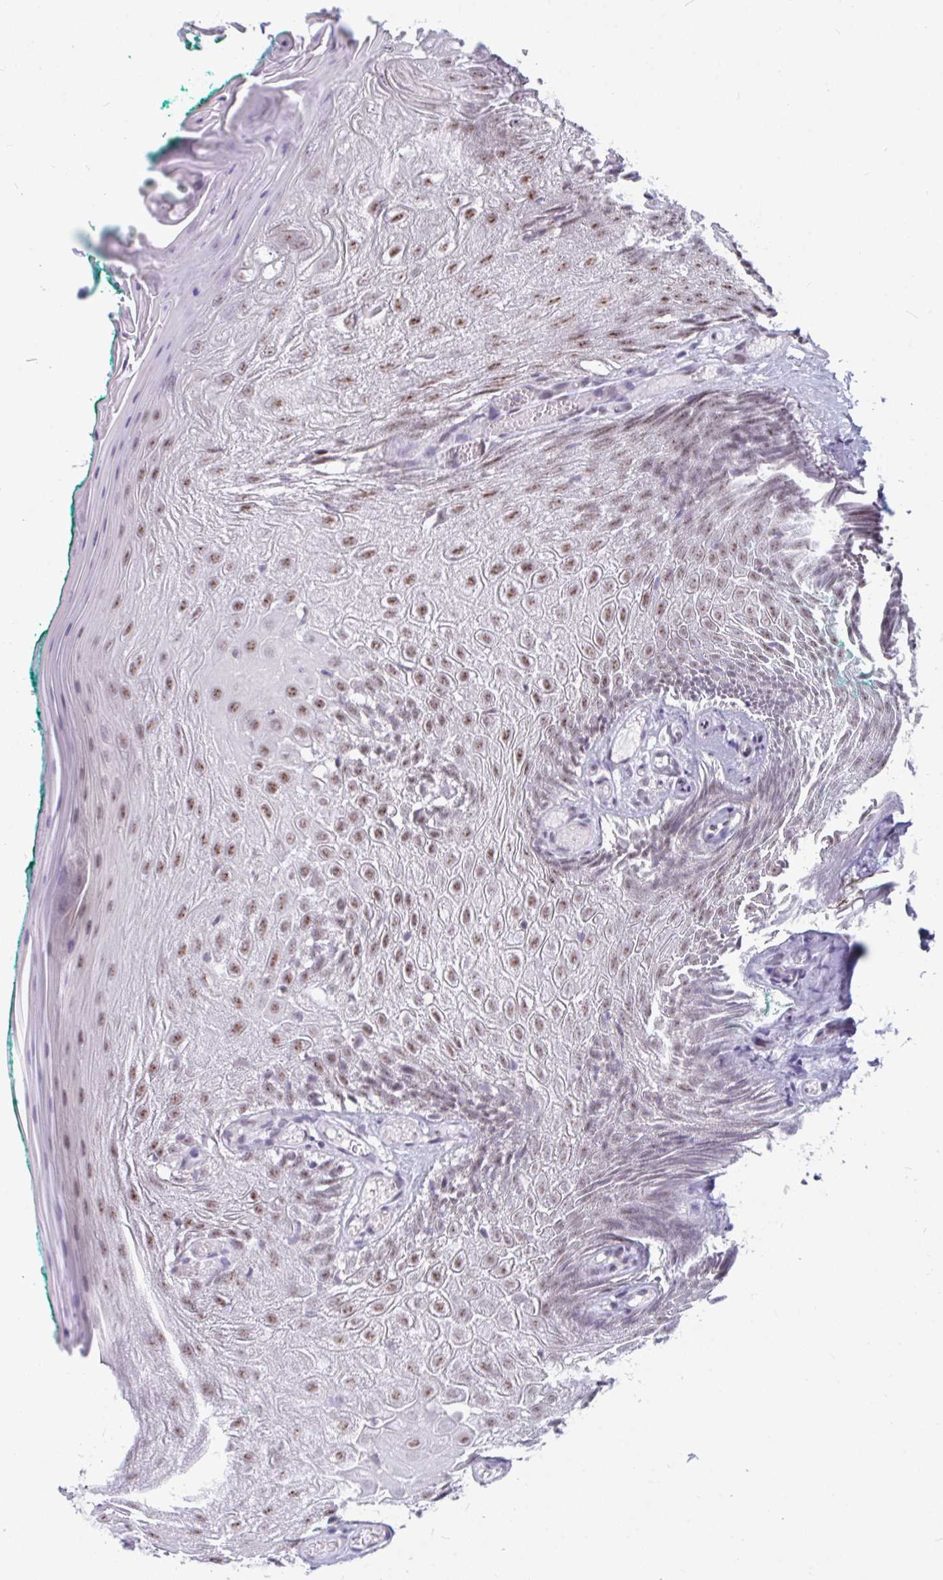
{"staining": {"intensity": "moderate", "quantity": ">75%", "location": "nuclear"}, "tissue": "oral mucosa", "cell_type": "Squamous epithelial cells", "image_type": "normal", "snomed": [{"axis": "morphology", "description": "Normal tissue, NOS"}, {"axis": "topography", "description": "Oral tissue"}], "caption": "Immunohistochemistry of benign human oral mucosa displays medium levels of moderate nuclear expression in about >75% of squamous epithelial cells.", "gene": "PRR14", "patient": {"sex": "female", "age": 40}}